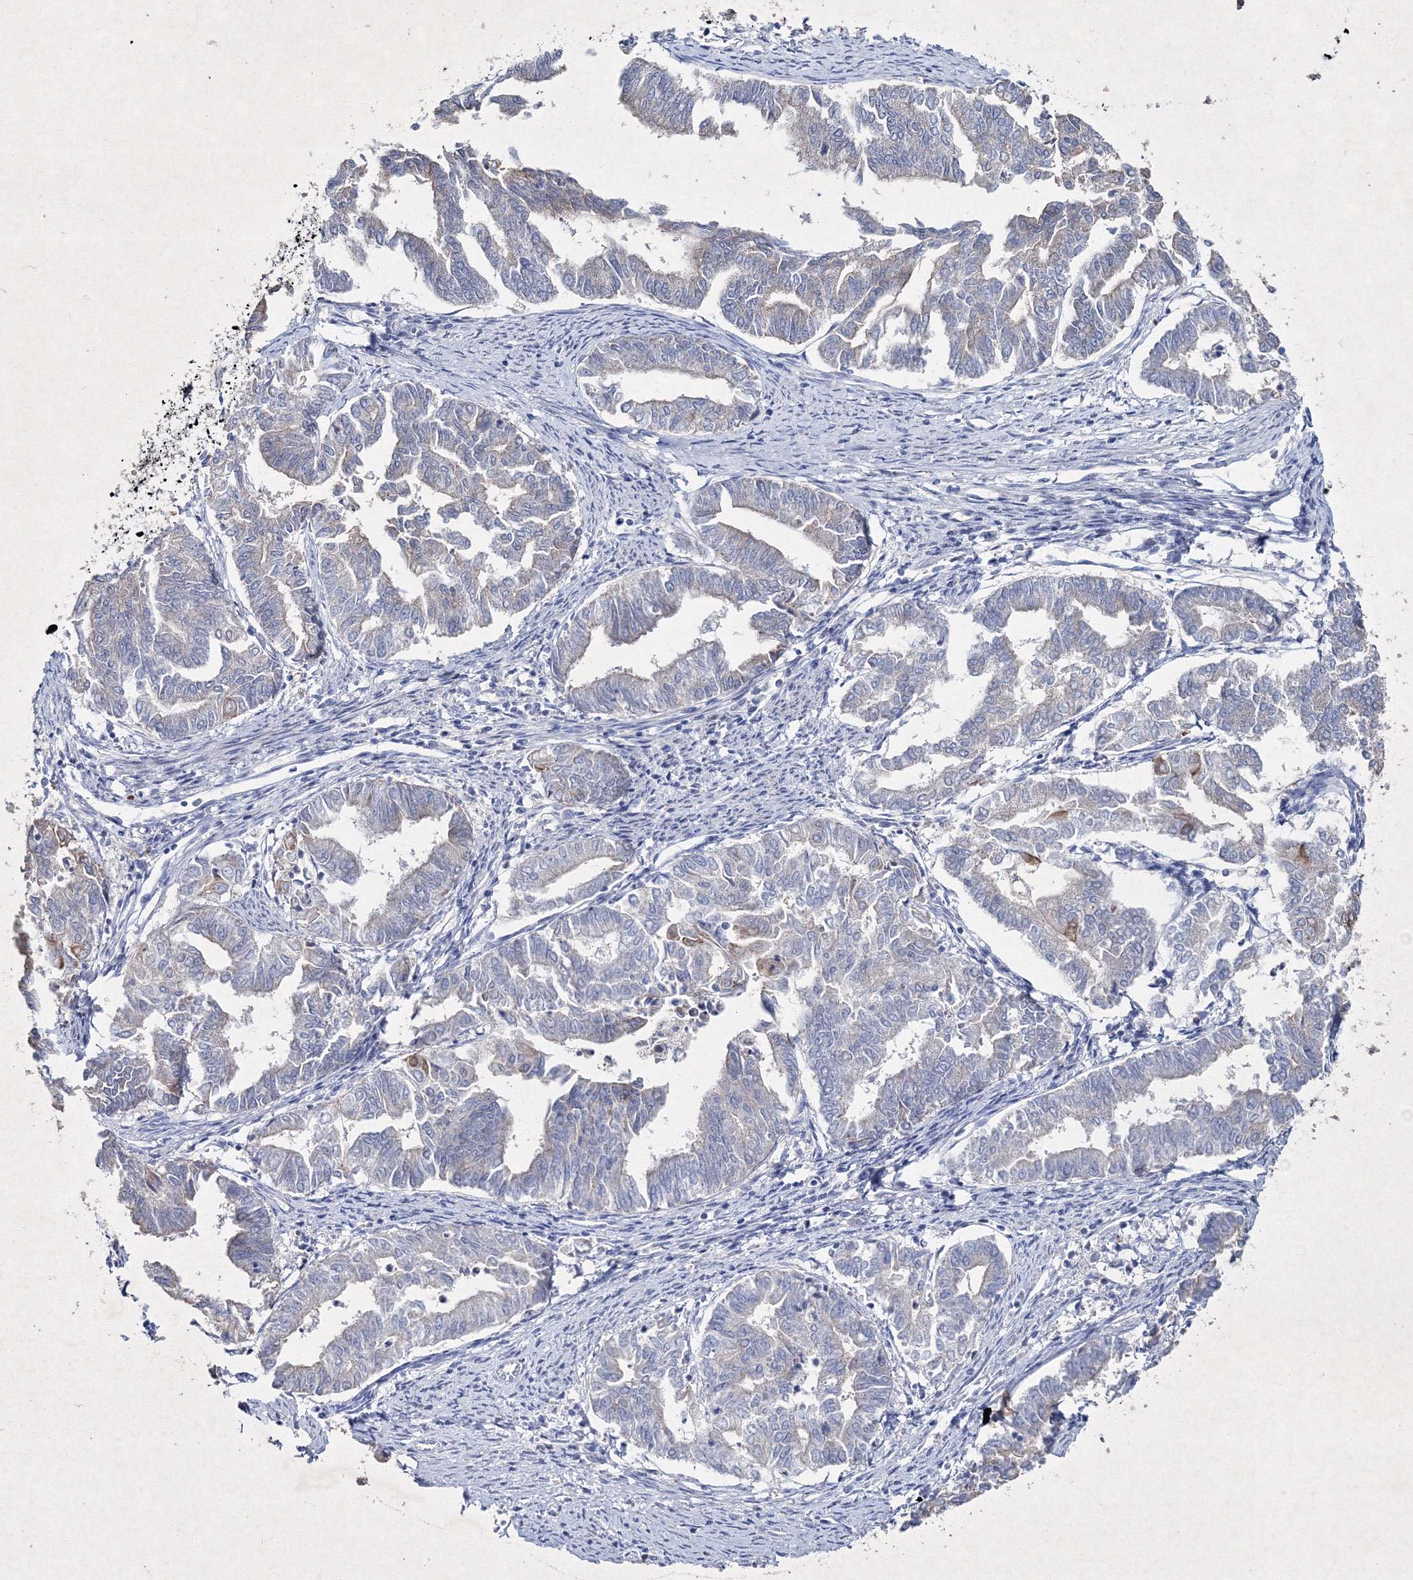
{"staining": {"intensity": "negative", "quantity": "none", "location": "none"}, "tissue": "endometrial cancer", "cell_type": "Tumor cells", "image_type": "cancer", "snomed": [{"axis": "morphology", "description": "Adenocarcinoma, NOS"}, {"axis": "topography", "description": "Endometrium"}], "caption": "A high-resolution histopathology image shows IHC staining of endometrial cancer, which displays no significant expression in tumor cells.", "gene": "SMIM29", "patient": {"sex": "female", "age": 79}}